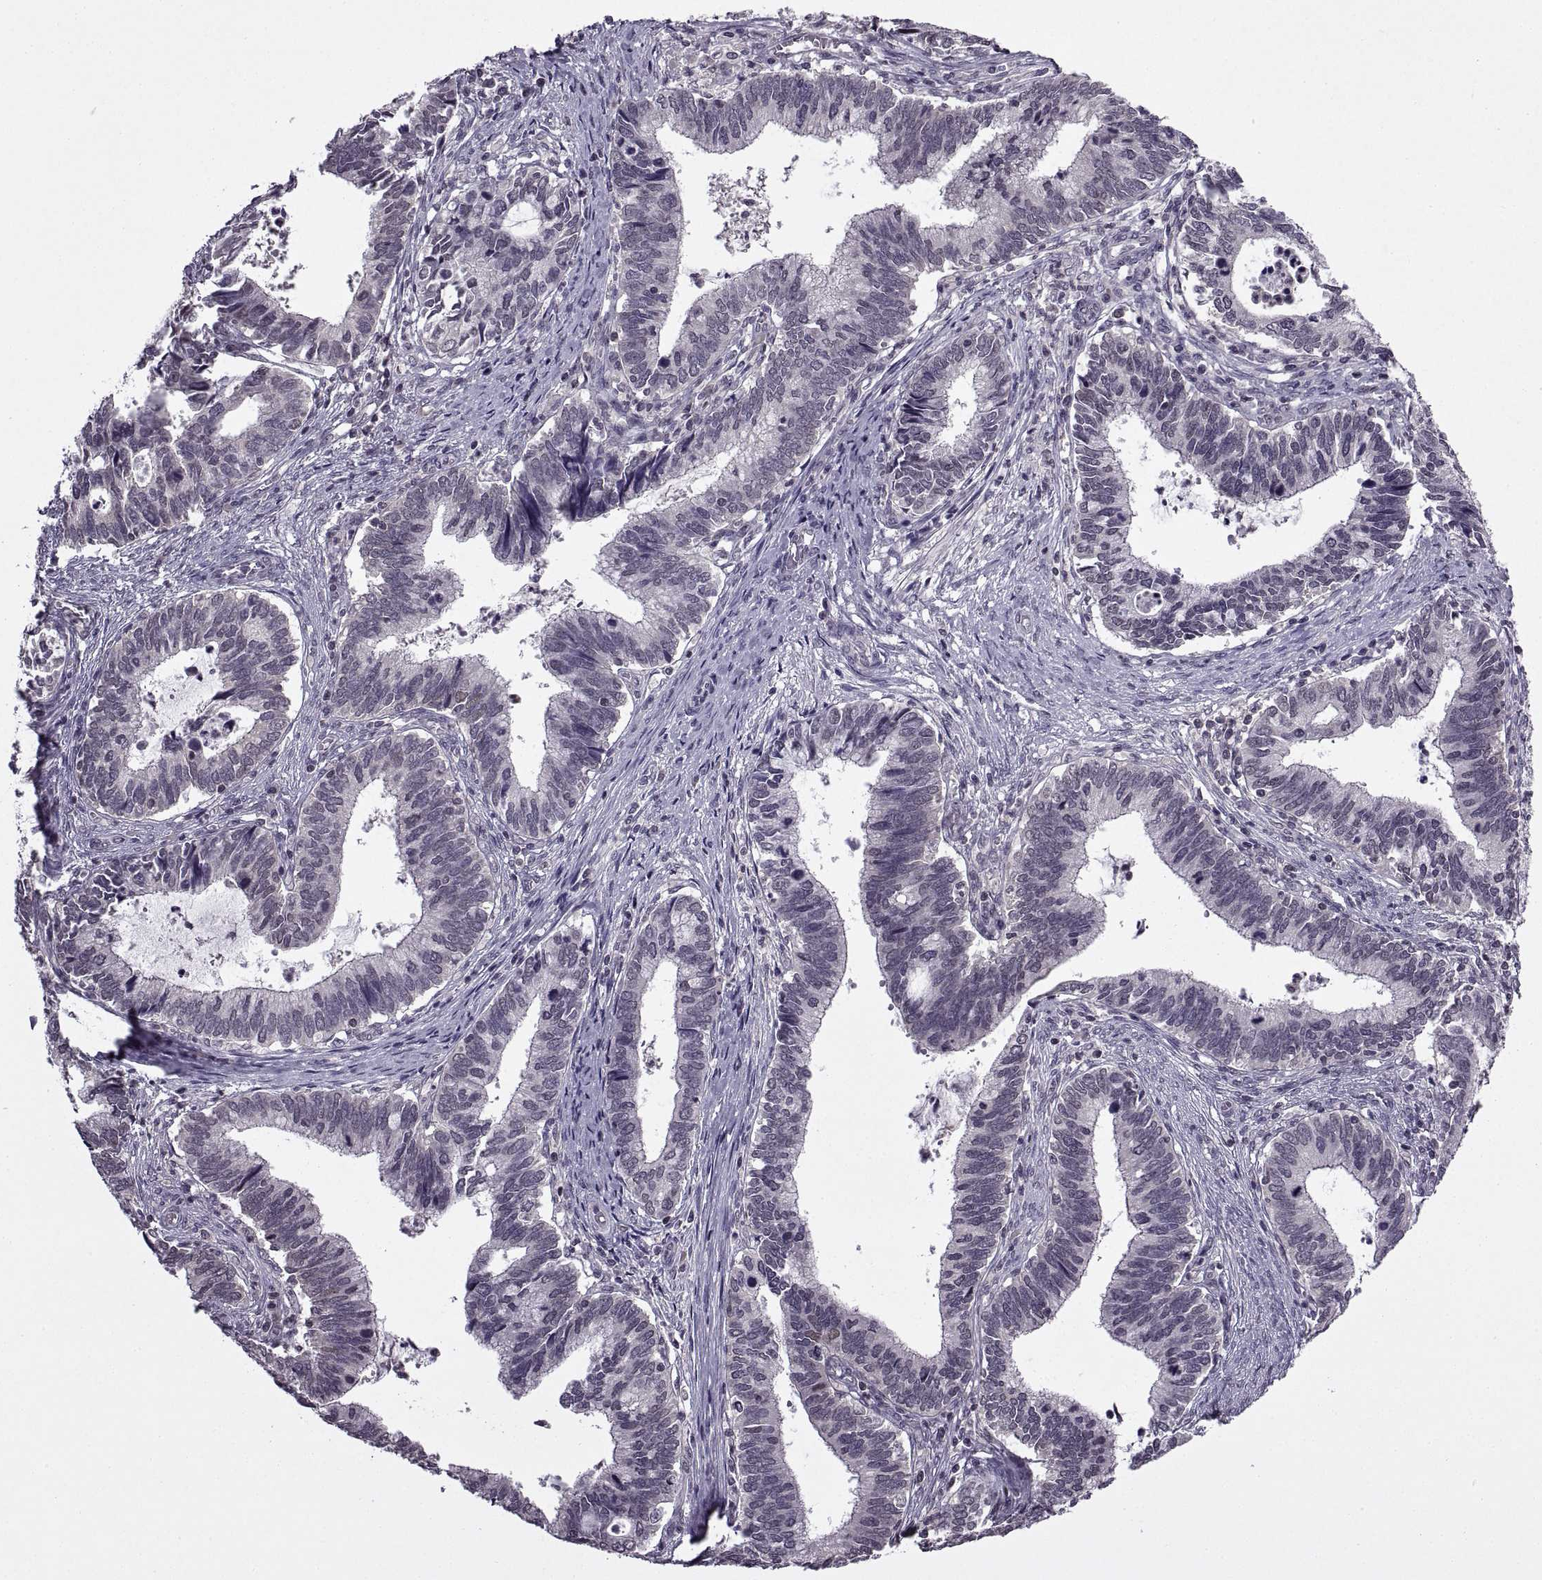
{"staining": {"intensity": "negative", "quantity": "none", "location": "none"}, "tissue": "cervical cancer", "cell_type": "Tumor cells", "image_type": "cancer", "snomed": [{"axis": "morphology", "description": "Adenocarcinoma, NOS"}, {"axis": "topography", "description": "Cervix"}], "caption": "Cervical cancer was stained to show a protein in brown. There is no significant staining in tumor cells.", "gene": "INTS3", "patient": {"sex": "female", "age": 42}}